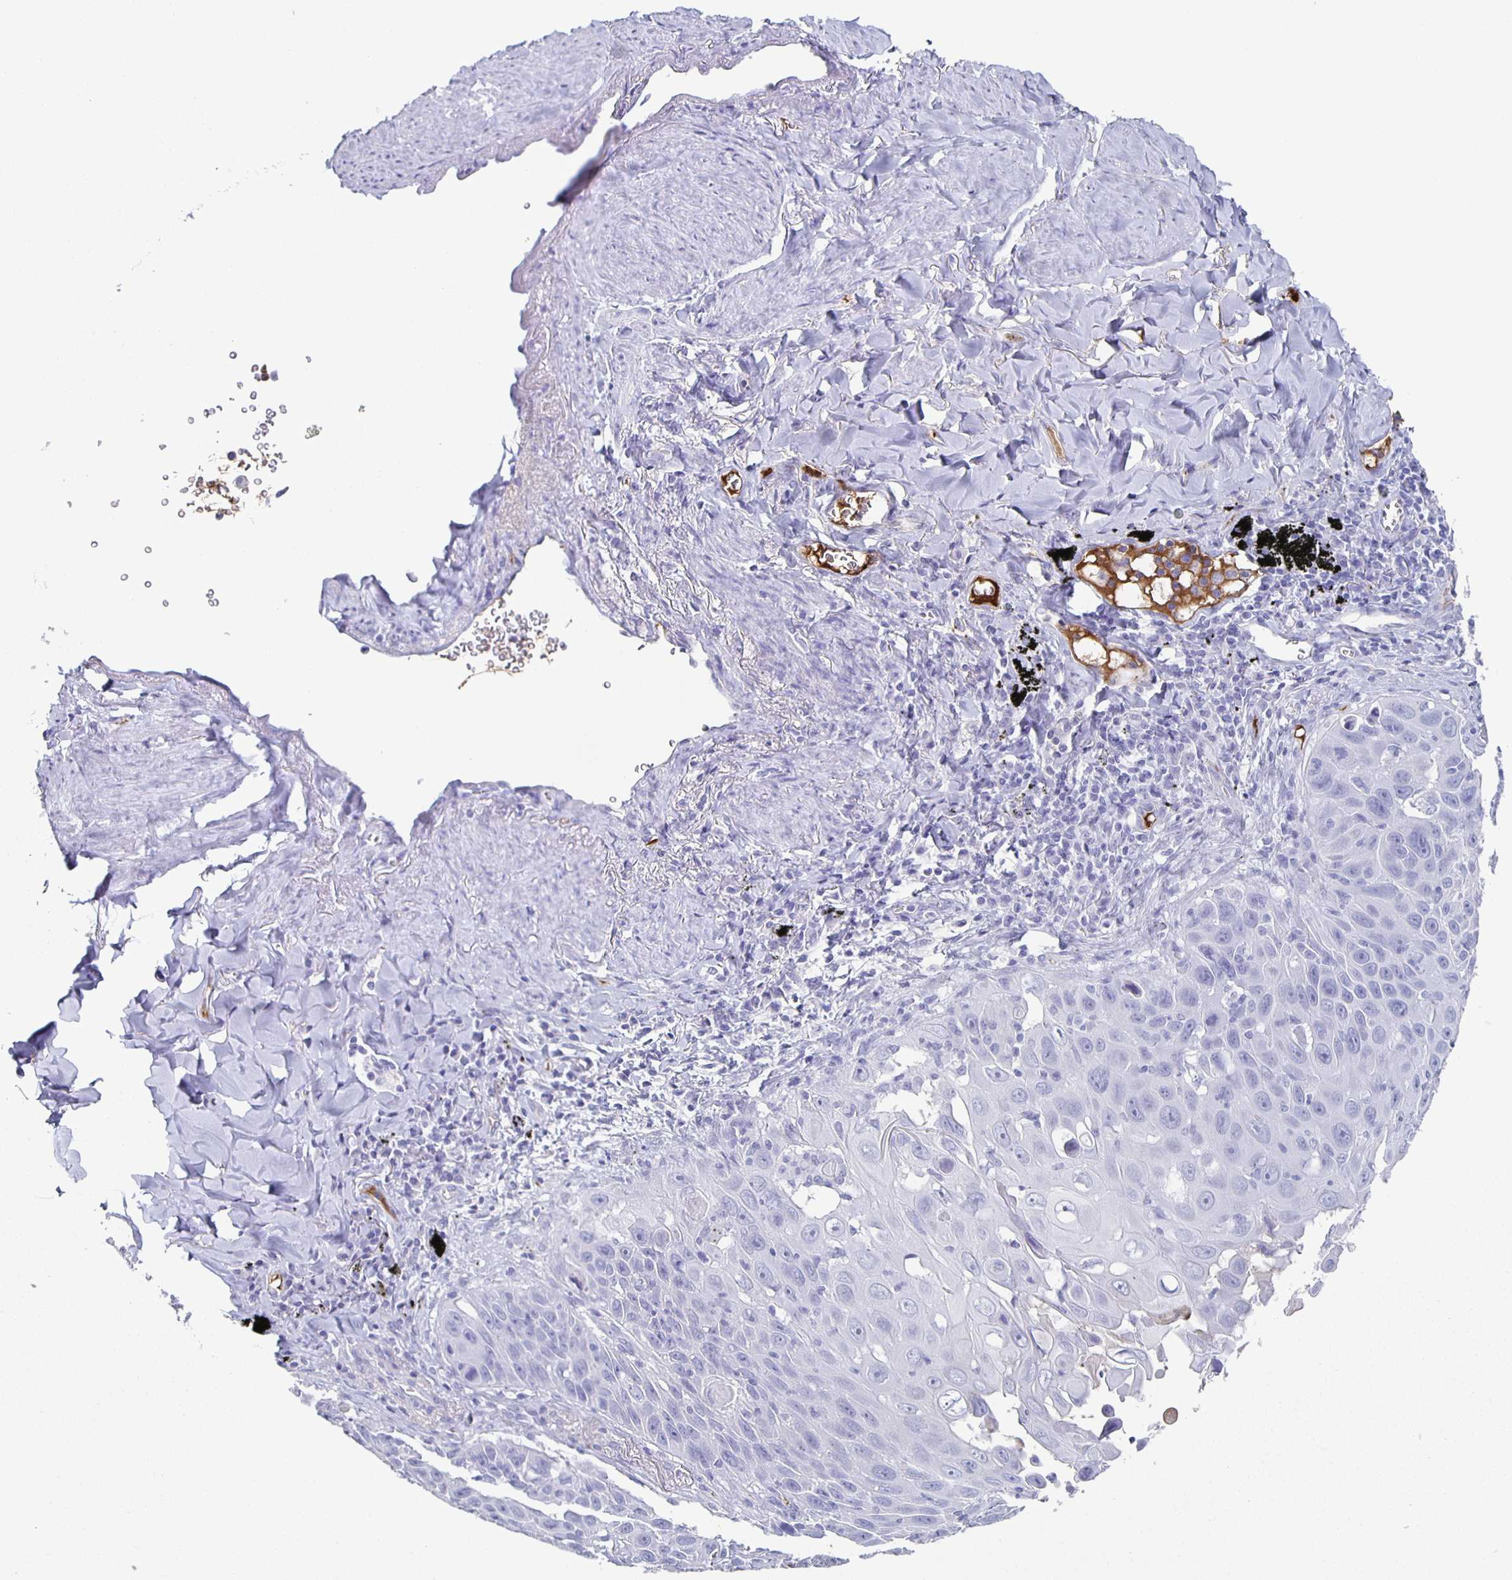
{"staining": {"intensity": "negative", "quantity": "none", "location": "none"}, "tissue": "lung cancer", "cell_type": "Tumor cells", "image_type": "cancer", "snomed": [{"axis": "morphology", "description": "Squamous cell carcinoma, NOS"}, {"axis": "morphology", "description": "Squamous cell carcinoma, metastatic, NOS"}, {"axis": "topography", "description": "Lymph node"}, {"axis": "topography", "description": "Lung"}], "caption": "This is an IHC photomicrograph of human lung cancer. There is no expression in tumor cells.", "gene": "FGA", "patient": {"sex": "female", "age": 62}}